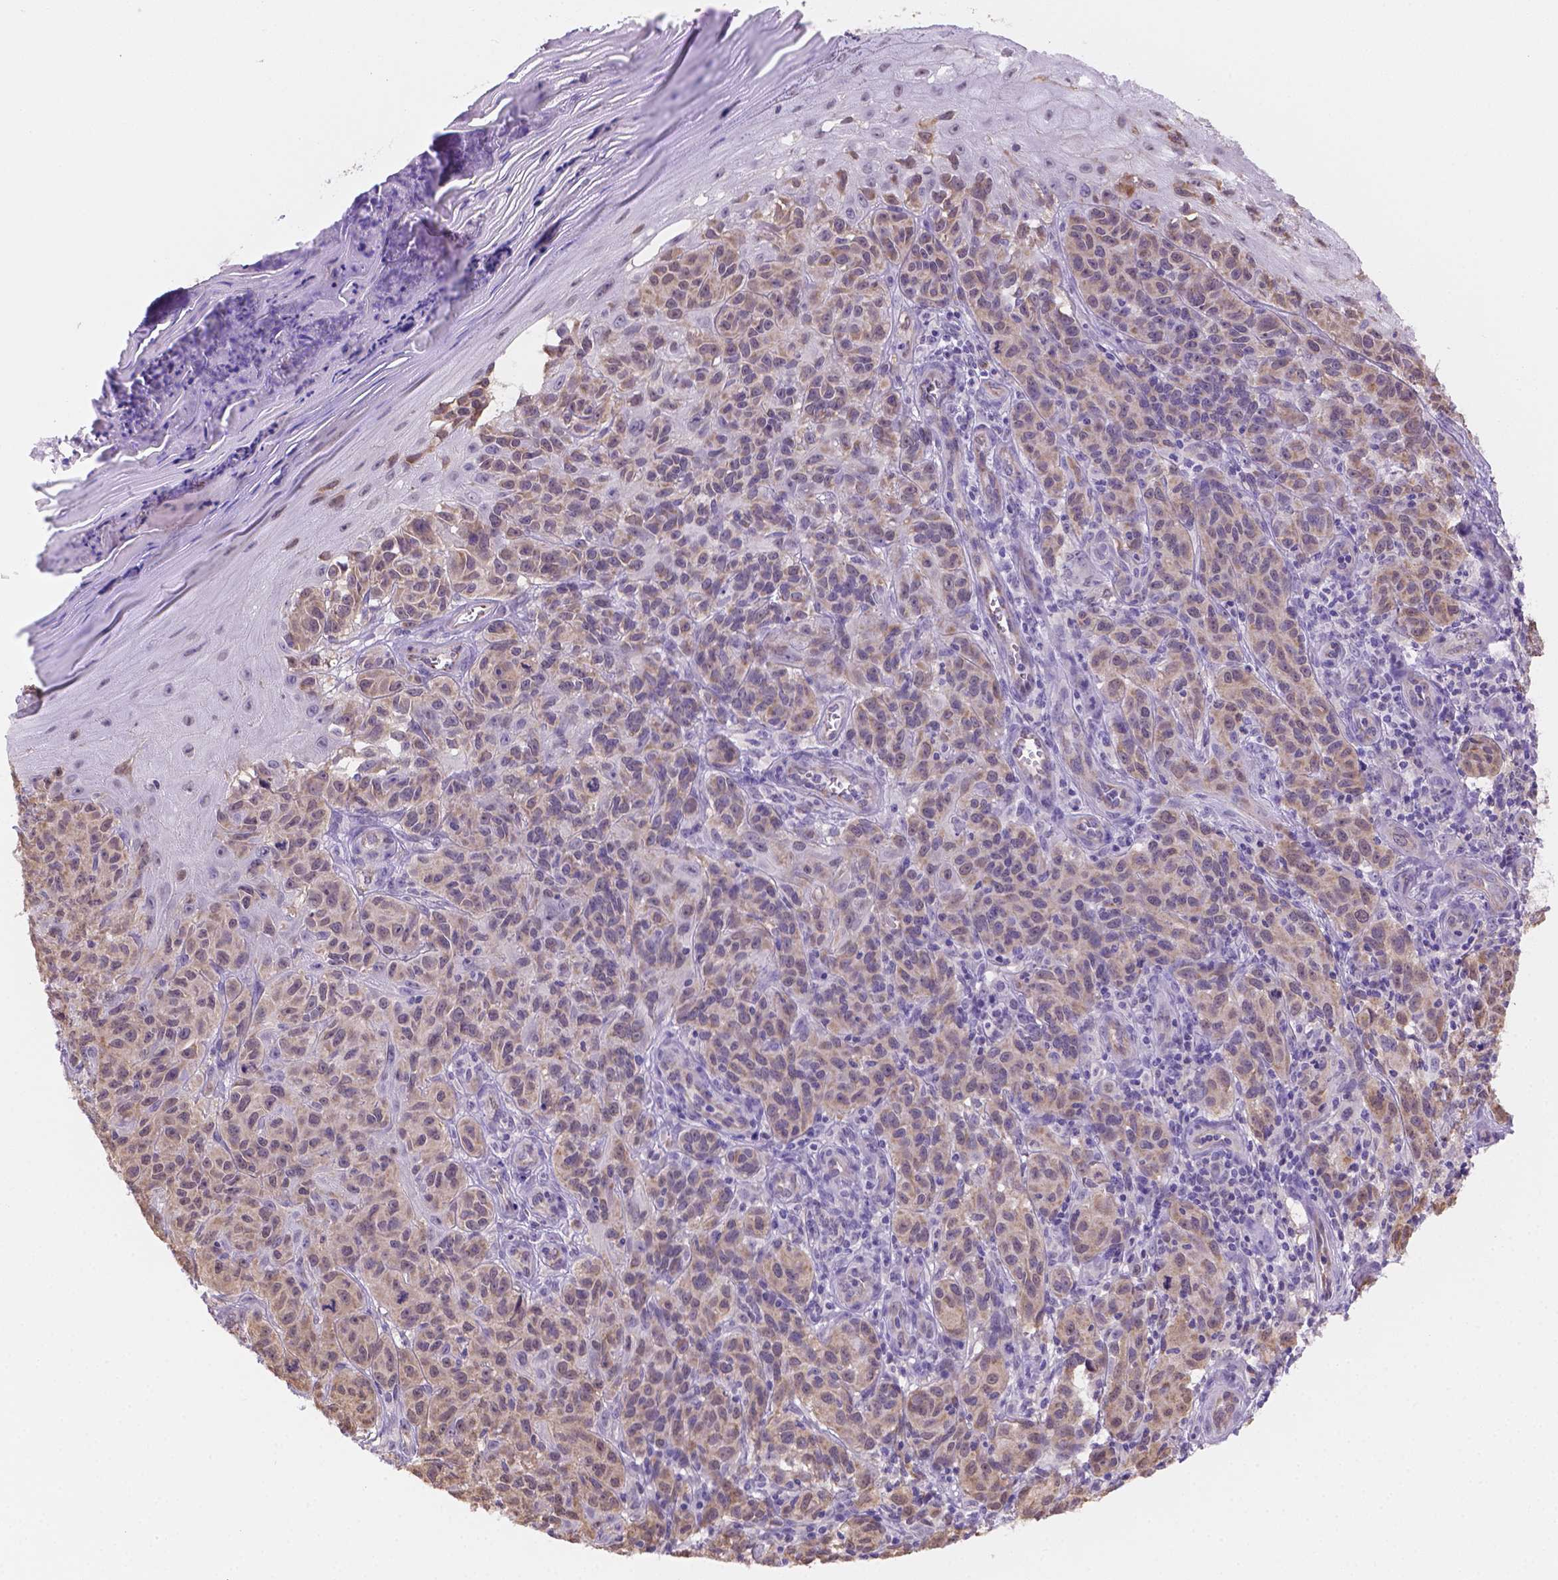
{"staining": {"intensity": "moderate", "quantity": ">75%", "location": "cytoplasmic/membranous"}, "tissue": "melanoma", "cell_type": "Tumor cells", "image_type": "cancer", "snomed": [{"axis": "morphology", "description": "Malignant melanoma, NOS"}, {"axis": "topography", "description": "Skin"}], "caption": "Protein expression analysis of malignant melanoma reveals moderate cytoplasmic/membranous staining in approximately >75% of tumor cells.", "gene": "NXPE2", "patient": {"sex": "female", "age": 53}}